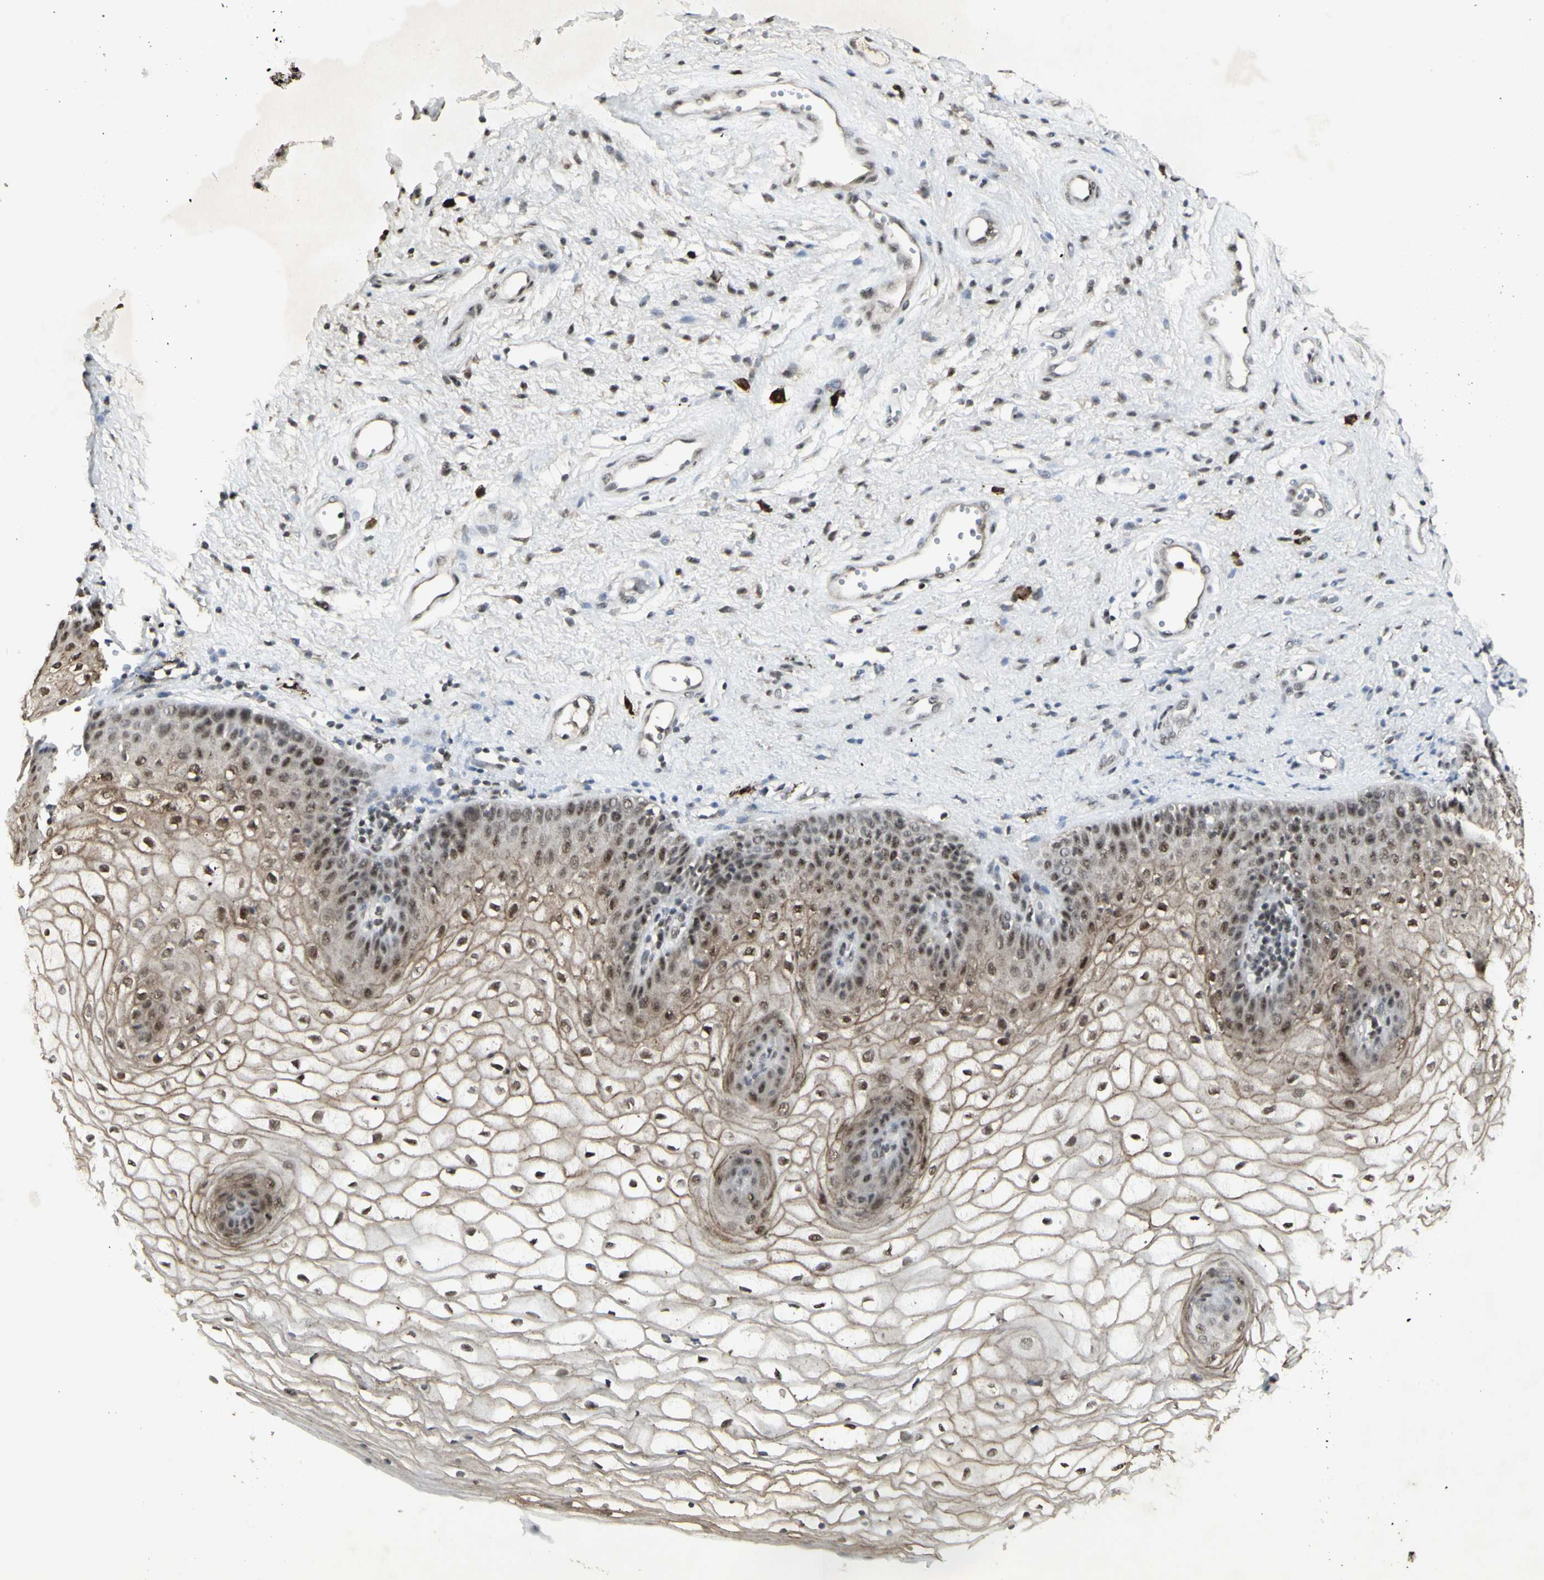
{"staining": {"intensity": "moderate", "quantity": "25%-75%", "location": "cytoplasmic/membranous,nuclear"}, "tissue": "vagina", "cell_type": "Squamous epithelial cells", "image_type": "normal", "snomed": [{"axis": "morphology", "description": "Normal tissue, NOS"}, {"axis": "topography", "description": "Vagina"}], "caption": "Protein analysis of unremarkable vagina shows moderate cytoplasmic/membranous,nuclear expression in about 25%-75% of squamous epithelial cells.", "gene": "CCNT1", "patient": {"sex": "female", "age": 34}}